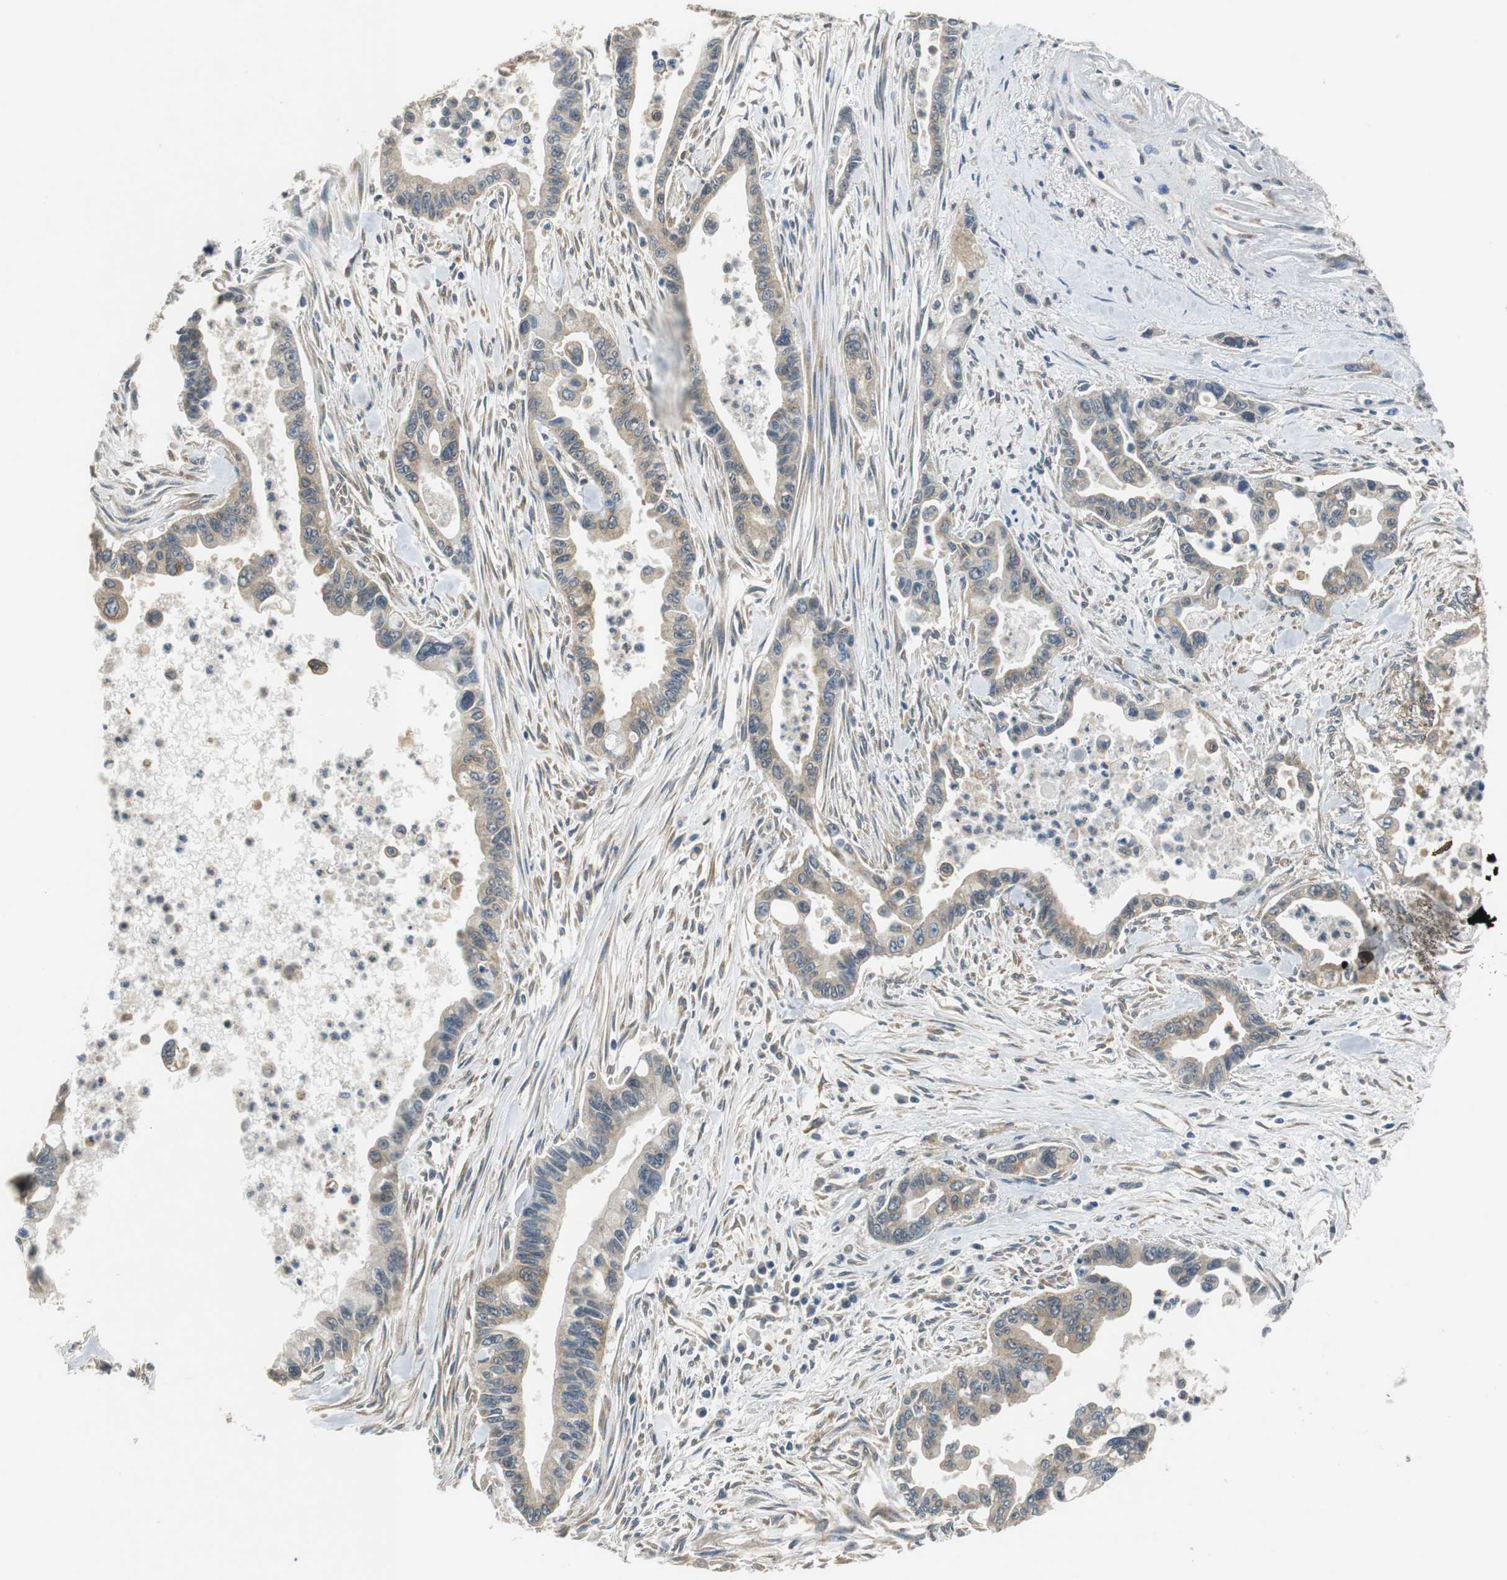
{"staining": {"intensity": "moderate", "quantity": ">75%", "location": "cytoplasmic/membranous"}, "tissue": "pancreatic cancer", "cell_type": "Tumor cells", "image_type": "cancer", "snomed": [{"axis": "morphology", "description": "Adenocarcinoma, NOS"}, {"axis": "topography", "description": "Pancreas"}], "caption": "A high-resolution image shows immunohistochemistry staining of pancreatic adenocarcinoma, which shows moderate cytoplasmic/membranous positivity in approximately >75% of tumor cells.", "gene": "CNOT3", "patient": {"sex": "male", "age": 70}}